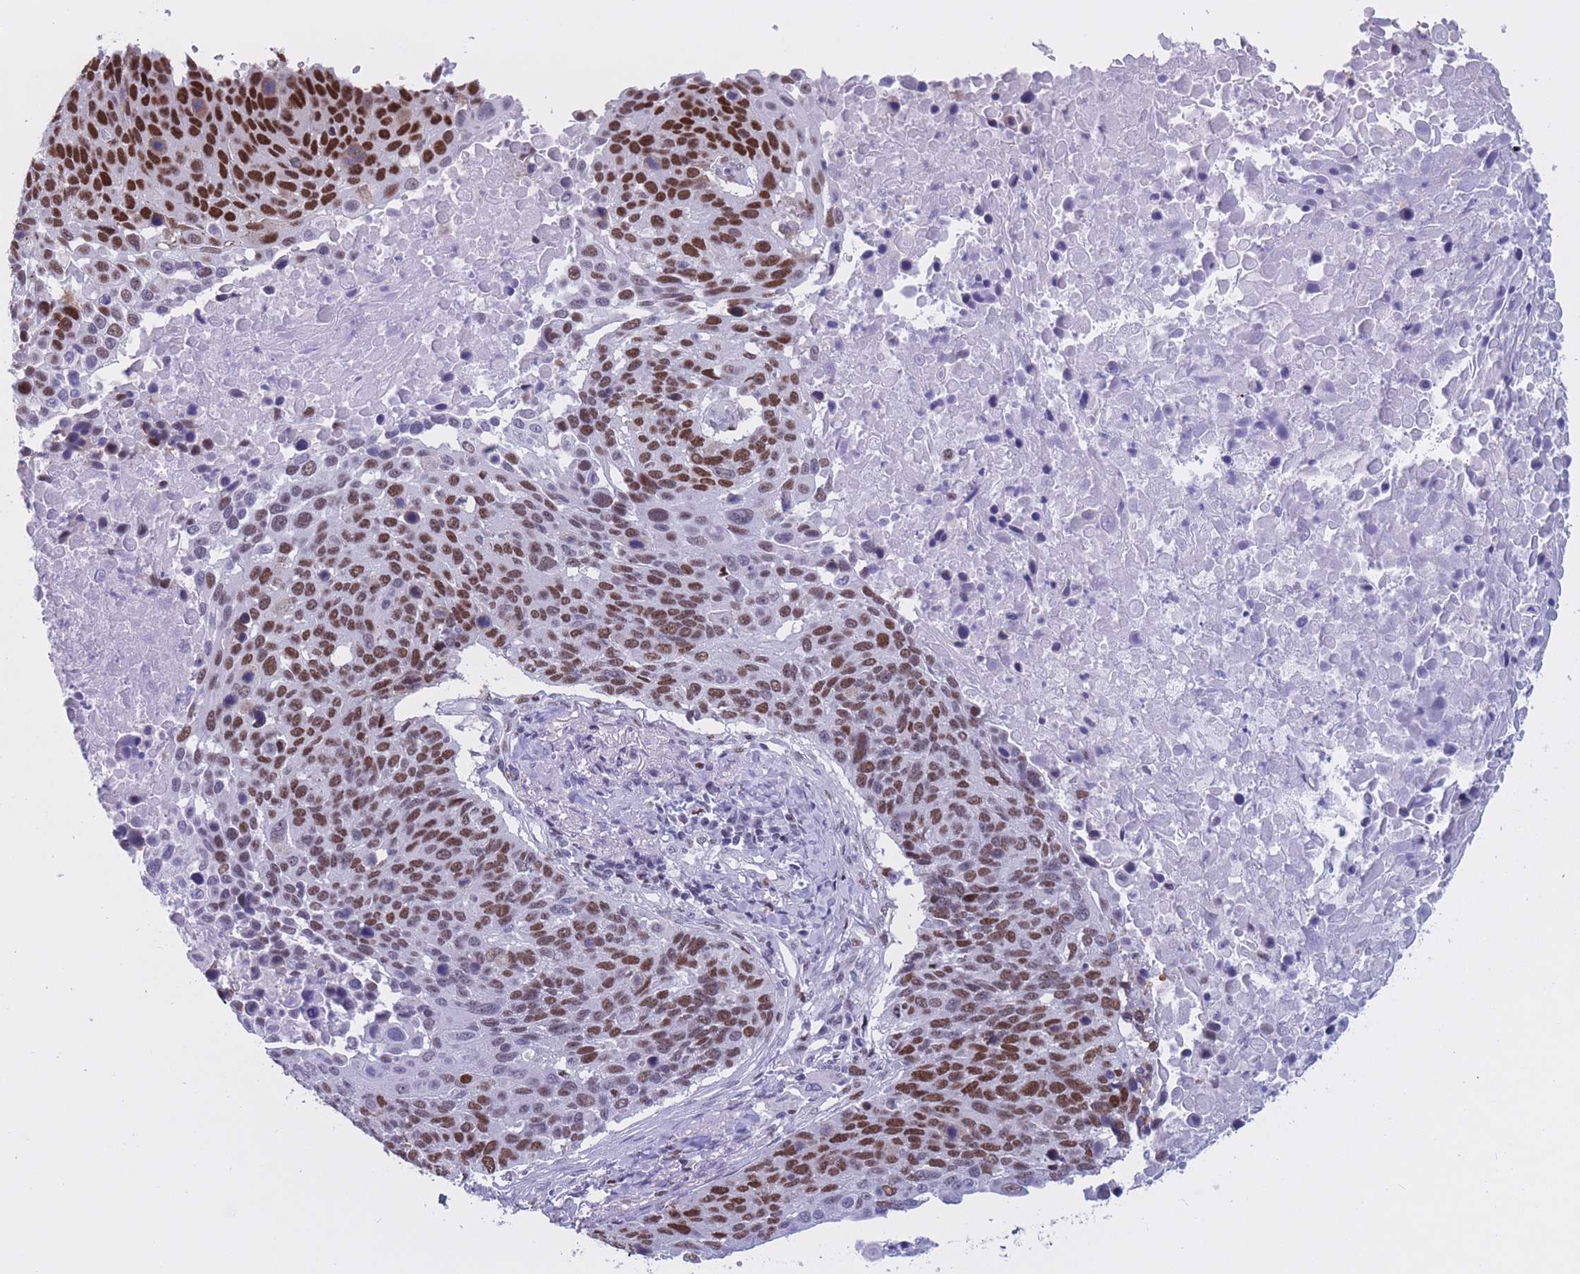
{"staining": {"intensity": "strong", "quantity": ">75%", "location": "nuclear"}, "tissue": "lung cancer", "cell_type": "Tumor cells", "image_type": "cancer", "snomed": [{"axis": "morphology", "description": "Normal tissue, NOS"}, {"axis": "morphology", "description": "Squamous cell carcinoma, NOS"}, {"axis": "topography", "description": "Lymph node"}, {"axis": "topography", "description": "Lung"}], "caption": "Human lung squamous cell carcinoma stained for a protein (brown) reveals strong nuclear positive positivity in approximately >75% of tumor cells.", "gene": "NASP", "patient": {"sex": "male", "age": 66}}